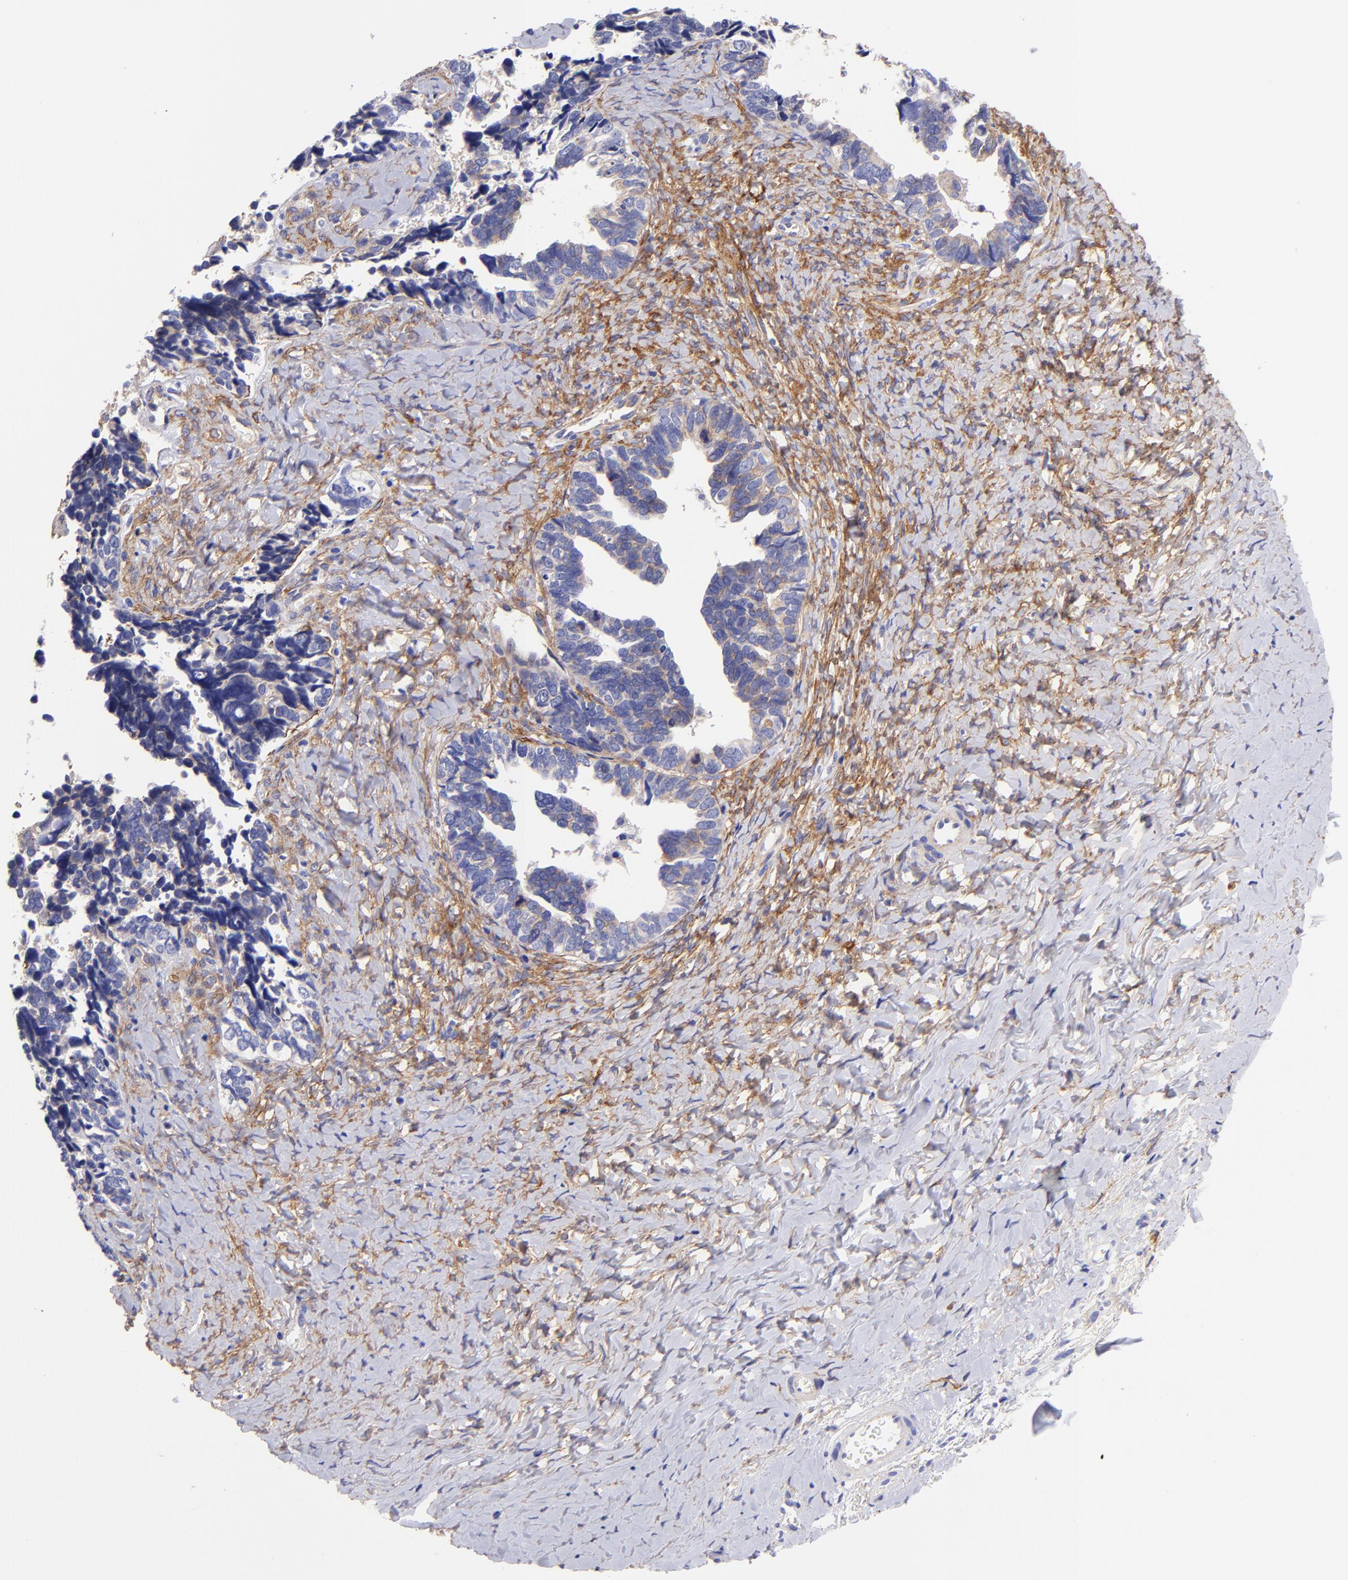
{"staining": {"intensity": "weak", "quantity": "<25%", "location": "cytoplasmic/membranous"}, "tissue": "ovarian cancer", "cell_type": "Tumor cells", "image_type": "cancer", "snomed": [{"axis": "morphology", "description": "Cystadenocarcinoma, serous, NOS"}, {"axis": "topography", "description": "Ovary"}], "caption": "High magnification brightfield microscopy of ovarian cancer (serous cystadenocarcinoma) stained with DAB (brown) and counterstained with hematoxylin (blue): tumor cells show no significant positivity.", "gene": "PPFIBP1", "patient": {"sex": "female", "age": 77}}